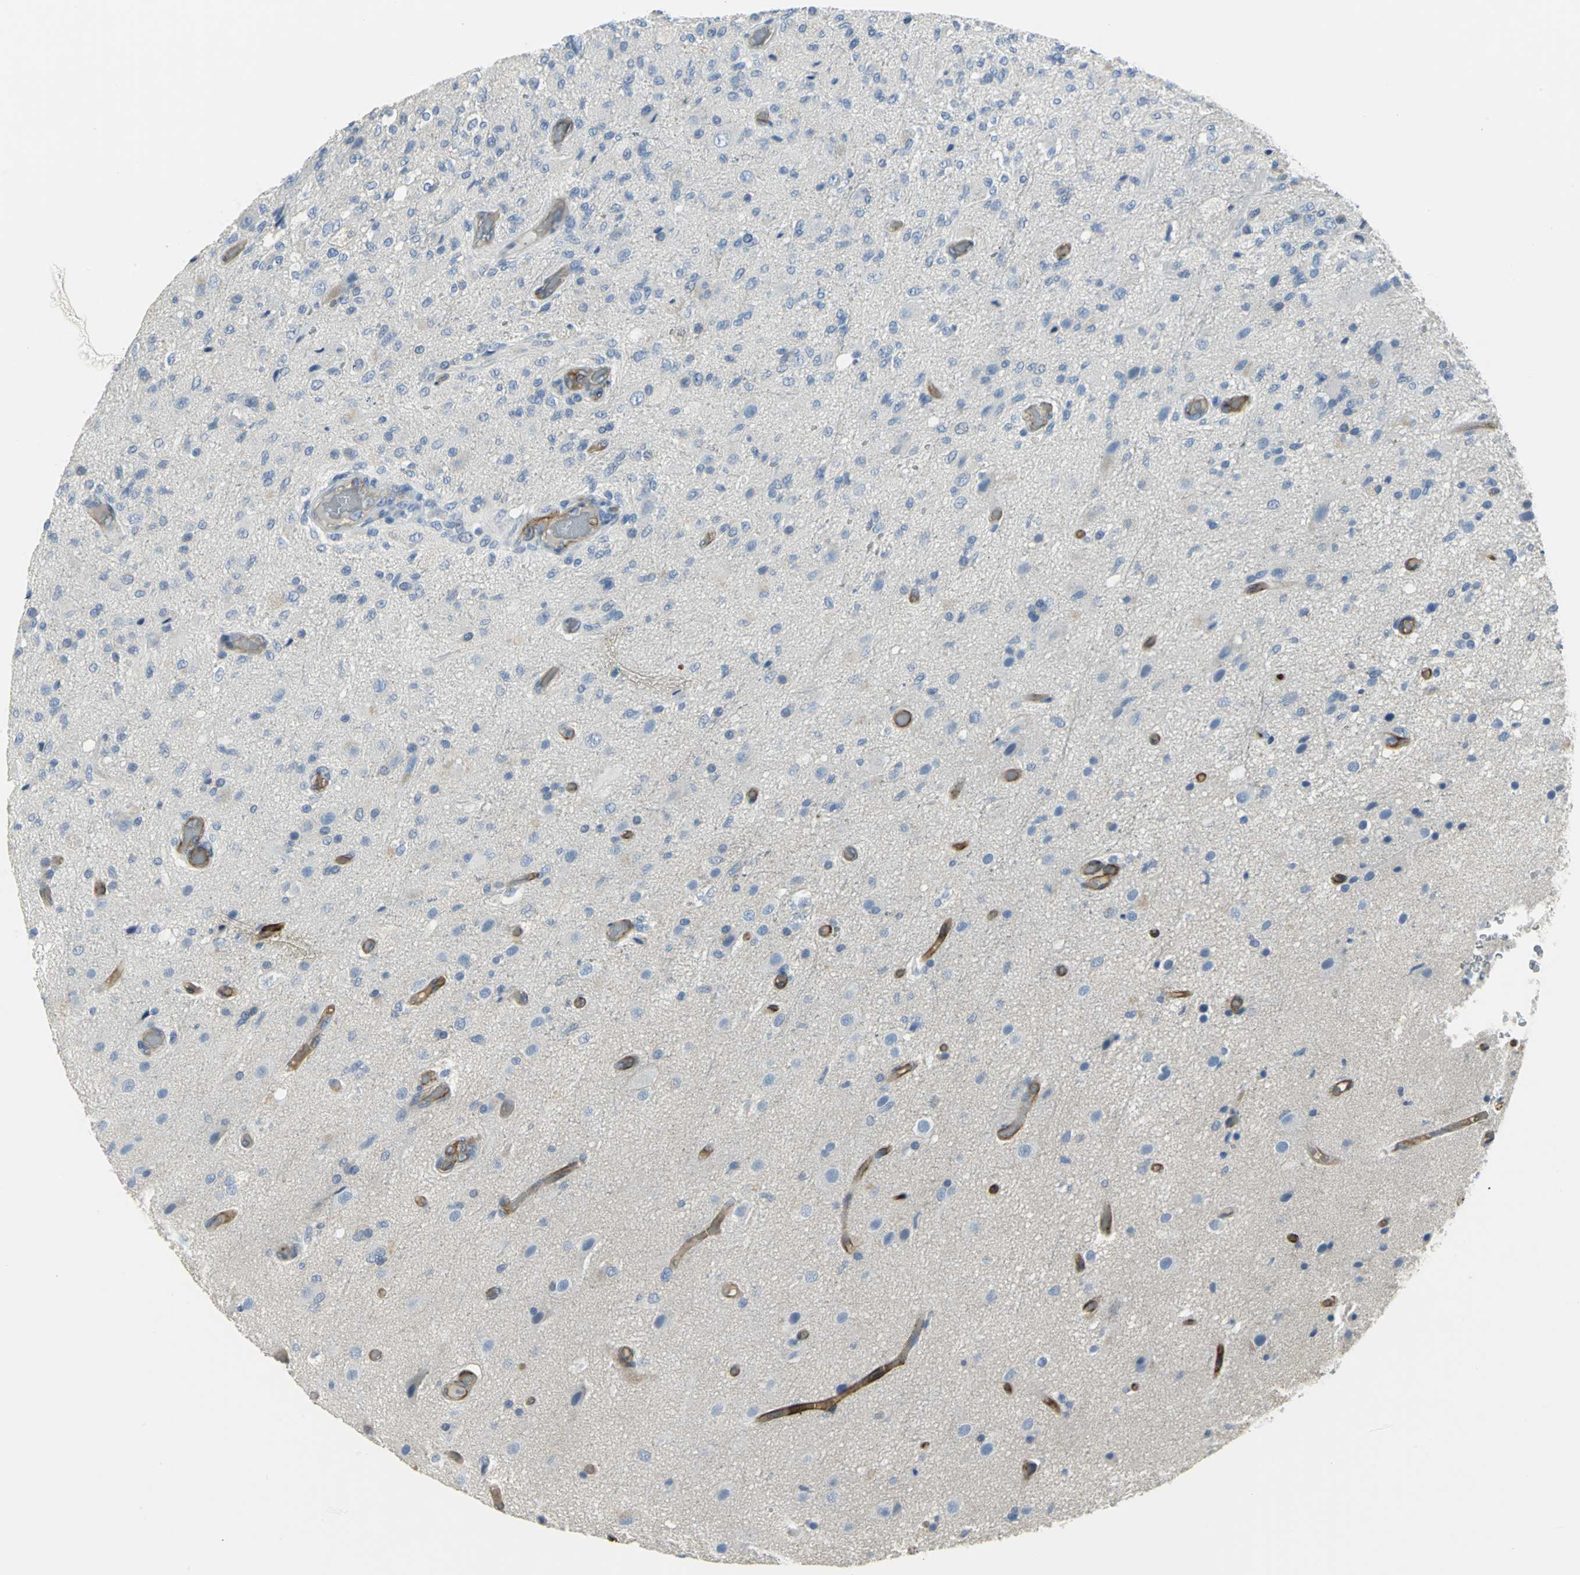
{"staining": {"intensity": "negative", "quantity": "none", "location": "none"}, "tissue": "glioma", "cell_type": "Tumor cells", "image_type": "cancer", "snomed": [{"axis": "morphology", "description": "Normal tissue, NOS"}, {"axis": "morphology", "description": "Glioma, malignant, High grade"}, {"axis": "topography", "description": "Cerebral cortex"}], "caption": "The histopathology image displays no significant positivity in tumor cells of glioma. Nuclei are stained in blue.", "gene": "FLNB", "patient": {"sex": "male", "age": 77}}